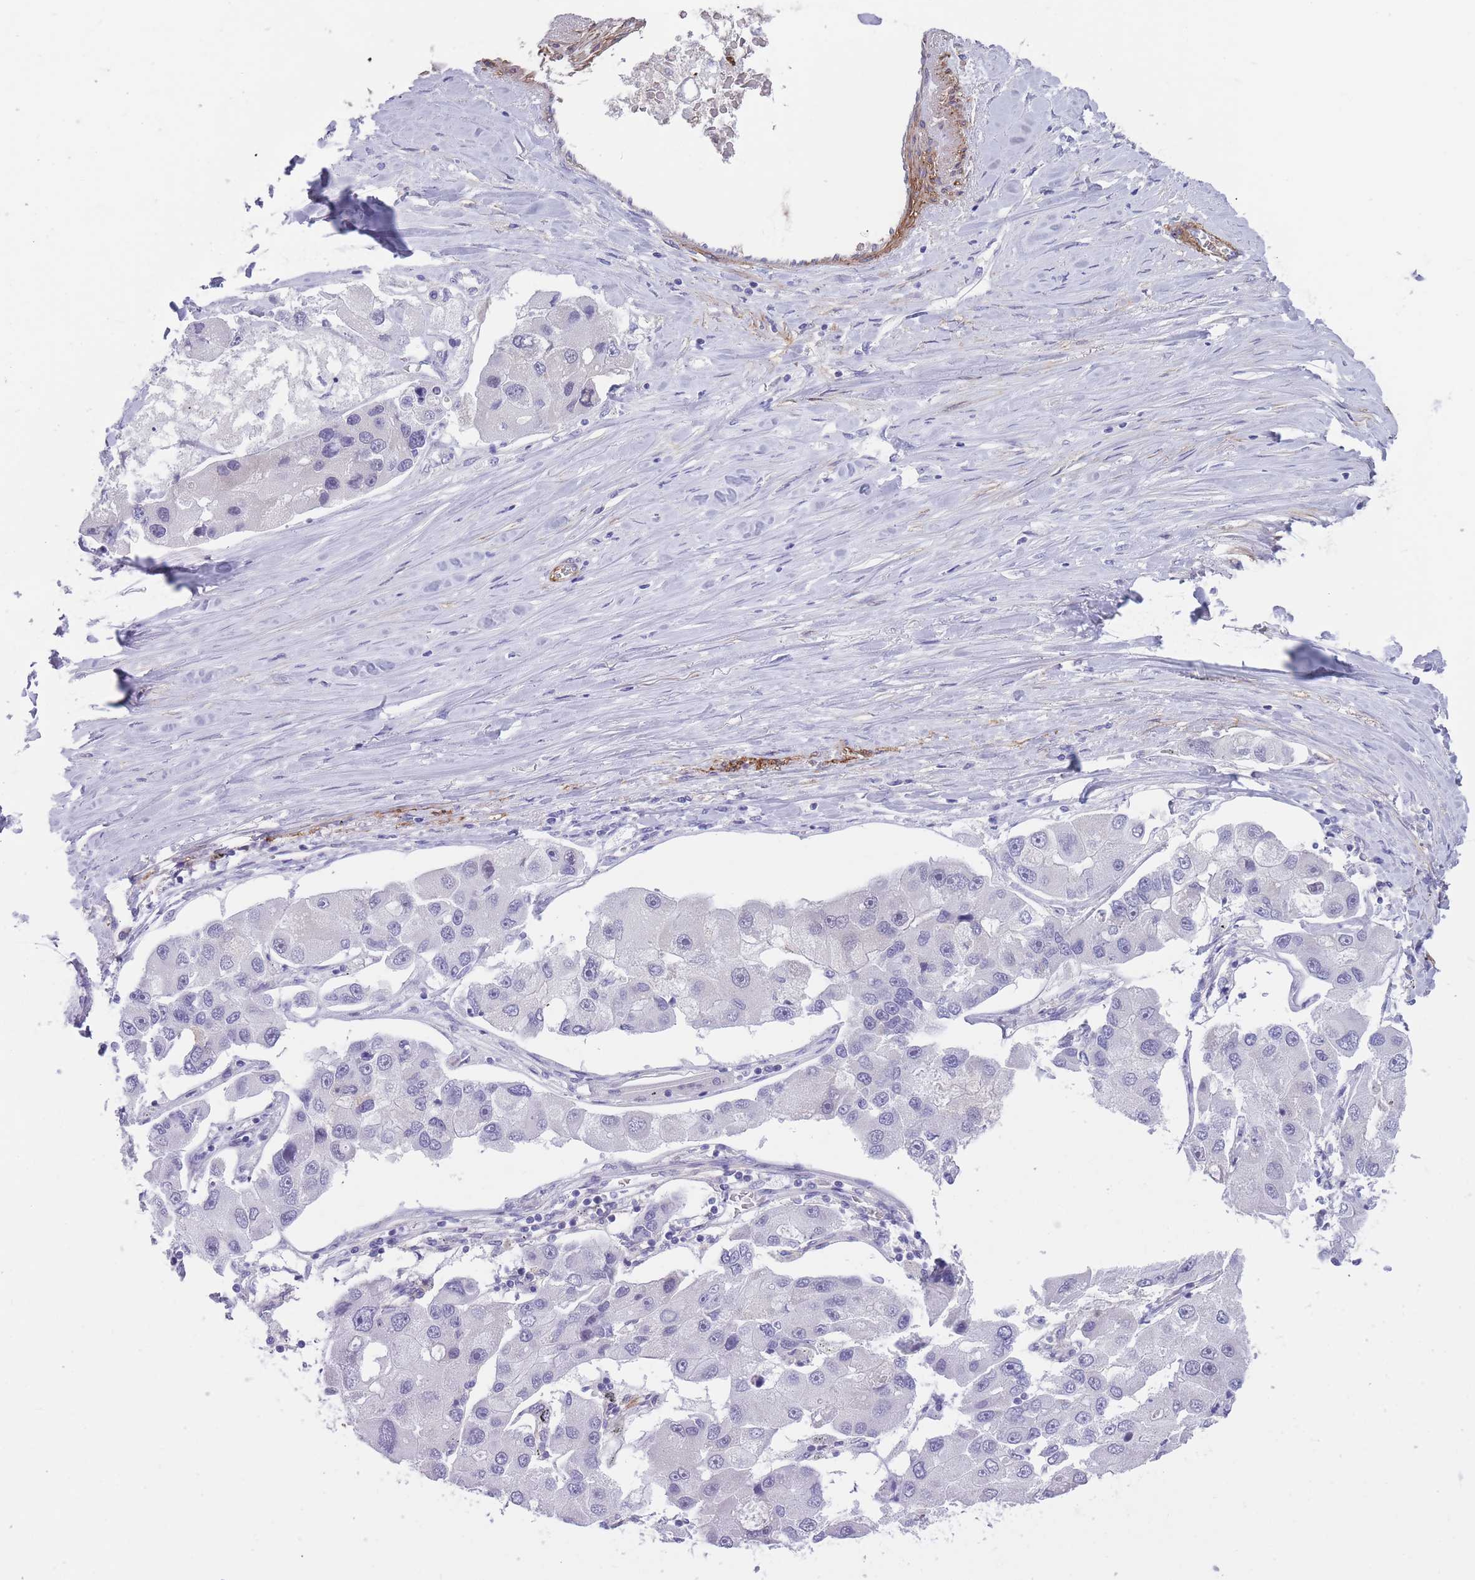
{"staining": {"intensity": "negative", "quantity": "none", "location": "none"}, "tissue": "lung cancer", "cell_type": "Tumor cells", "image_type": "cancer", "snomed": [{"axis": "morphology", "description": "Adenocarcinoma, NOS"}, {"axis": "topography", "description": "Lung"}], "caption": "High power microscopy histopathology image of an IHC micrograph of lung cancer (adenocarcinoma), revealing no significant positivity in tumor cells. (DAB (3,3'-diaminobenzidine) immunohistochemistry, high magnification).", "gene": "DPYD", "patient": {"sex": "female", "age": 54}}